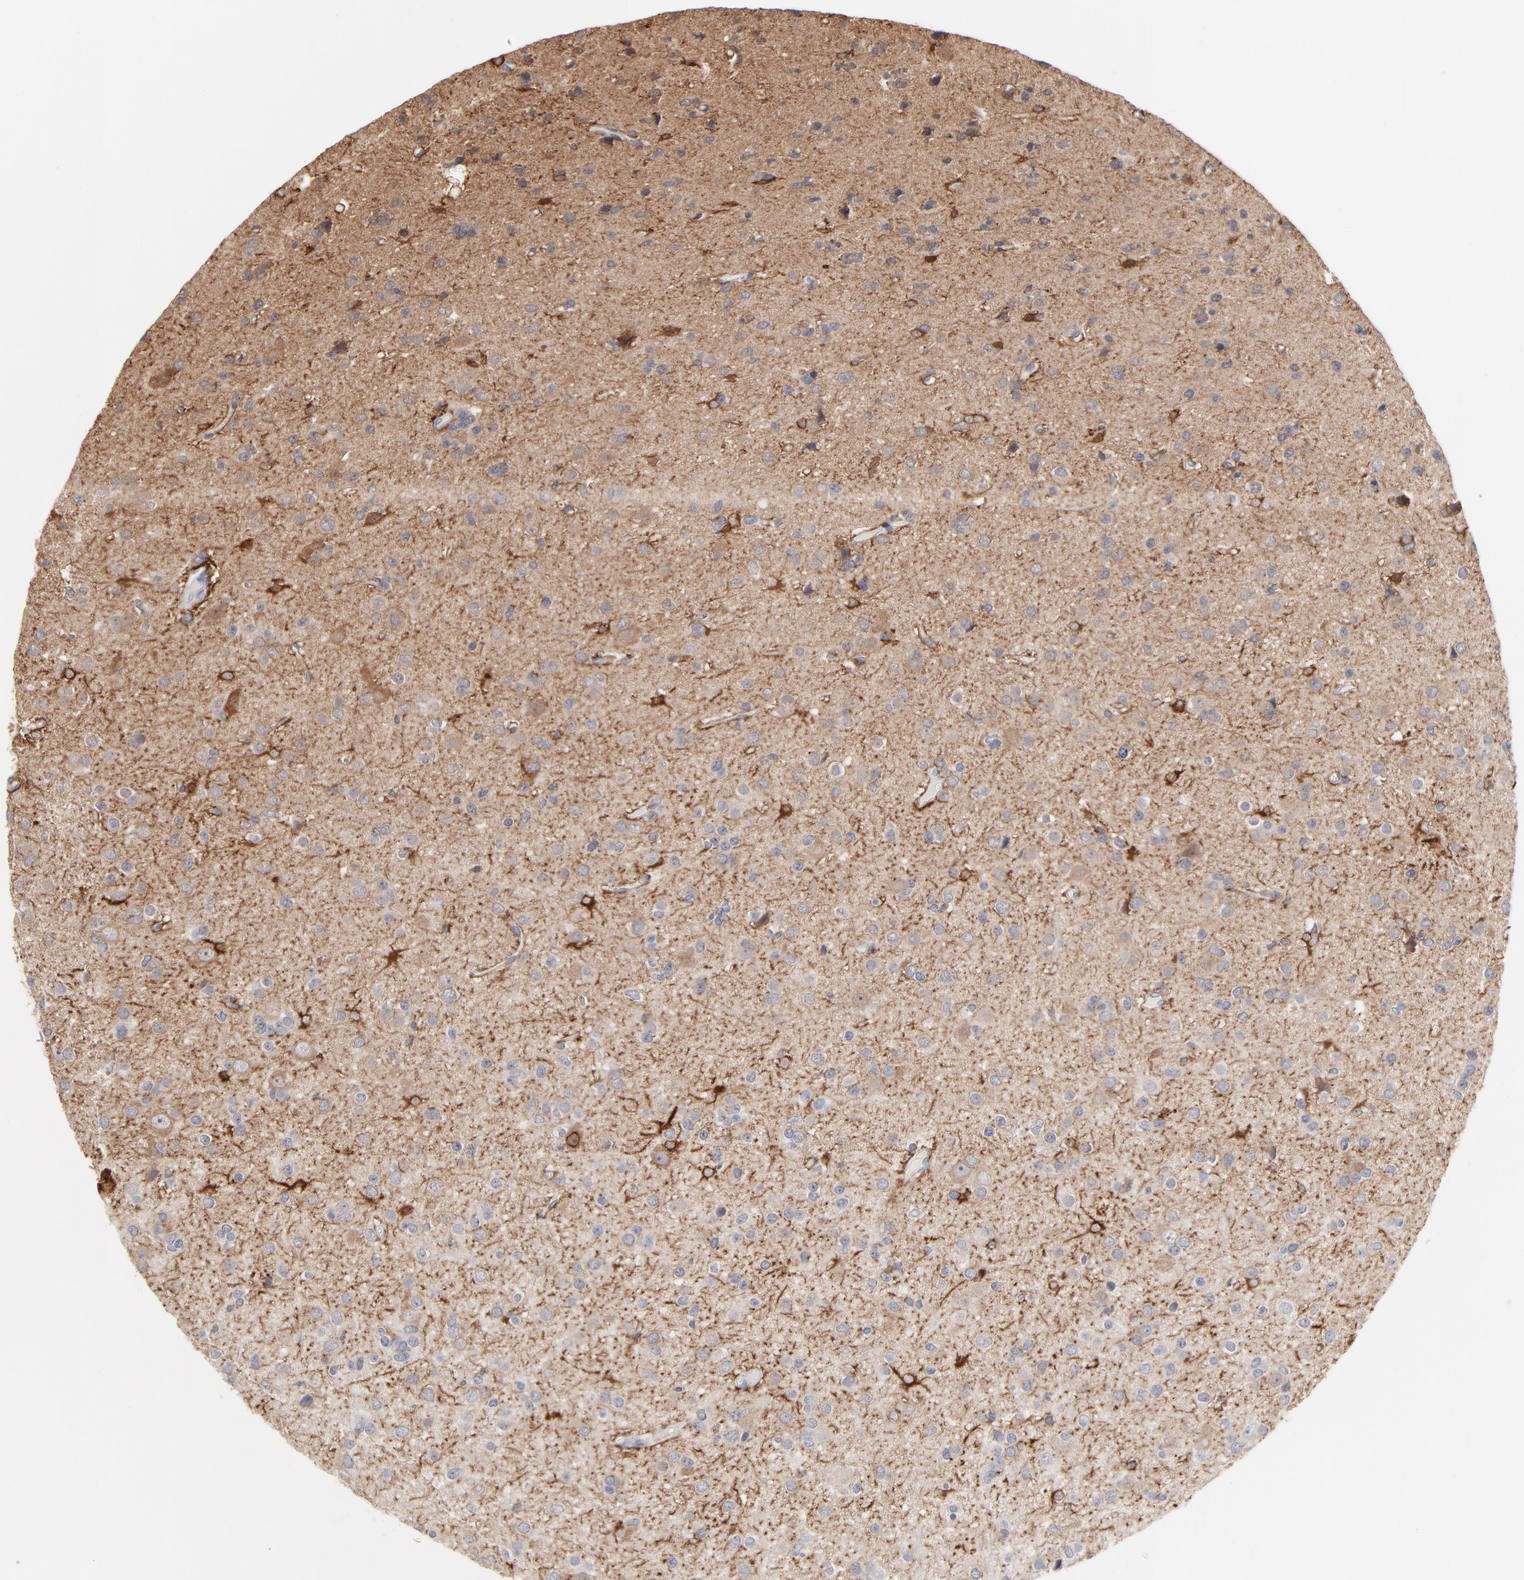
{"staining": {"intensity": "weak", "quantity": ">75%", "location": "cytoplasmic/membranous"}, "tissue": "glioma", "cell_type": "Tumor cells", "image_type": "cancer", "snomed": [{"axis": "morphology", "description": "Glioma, malignant, Low grade"}, {"axis": "topography", "description": "Brain"}], "caption": "High-power microscopy captured an IHC histopathology image of glioma, revealing weak cytoplasmic/membranous positivity in about >75% of tumor cells.", "gene": "AURKA", "patient": {"sex": "male", "age": 42}}